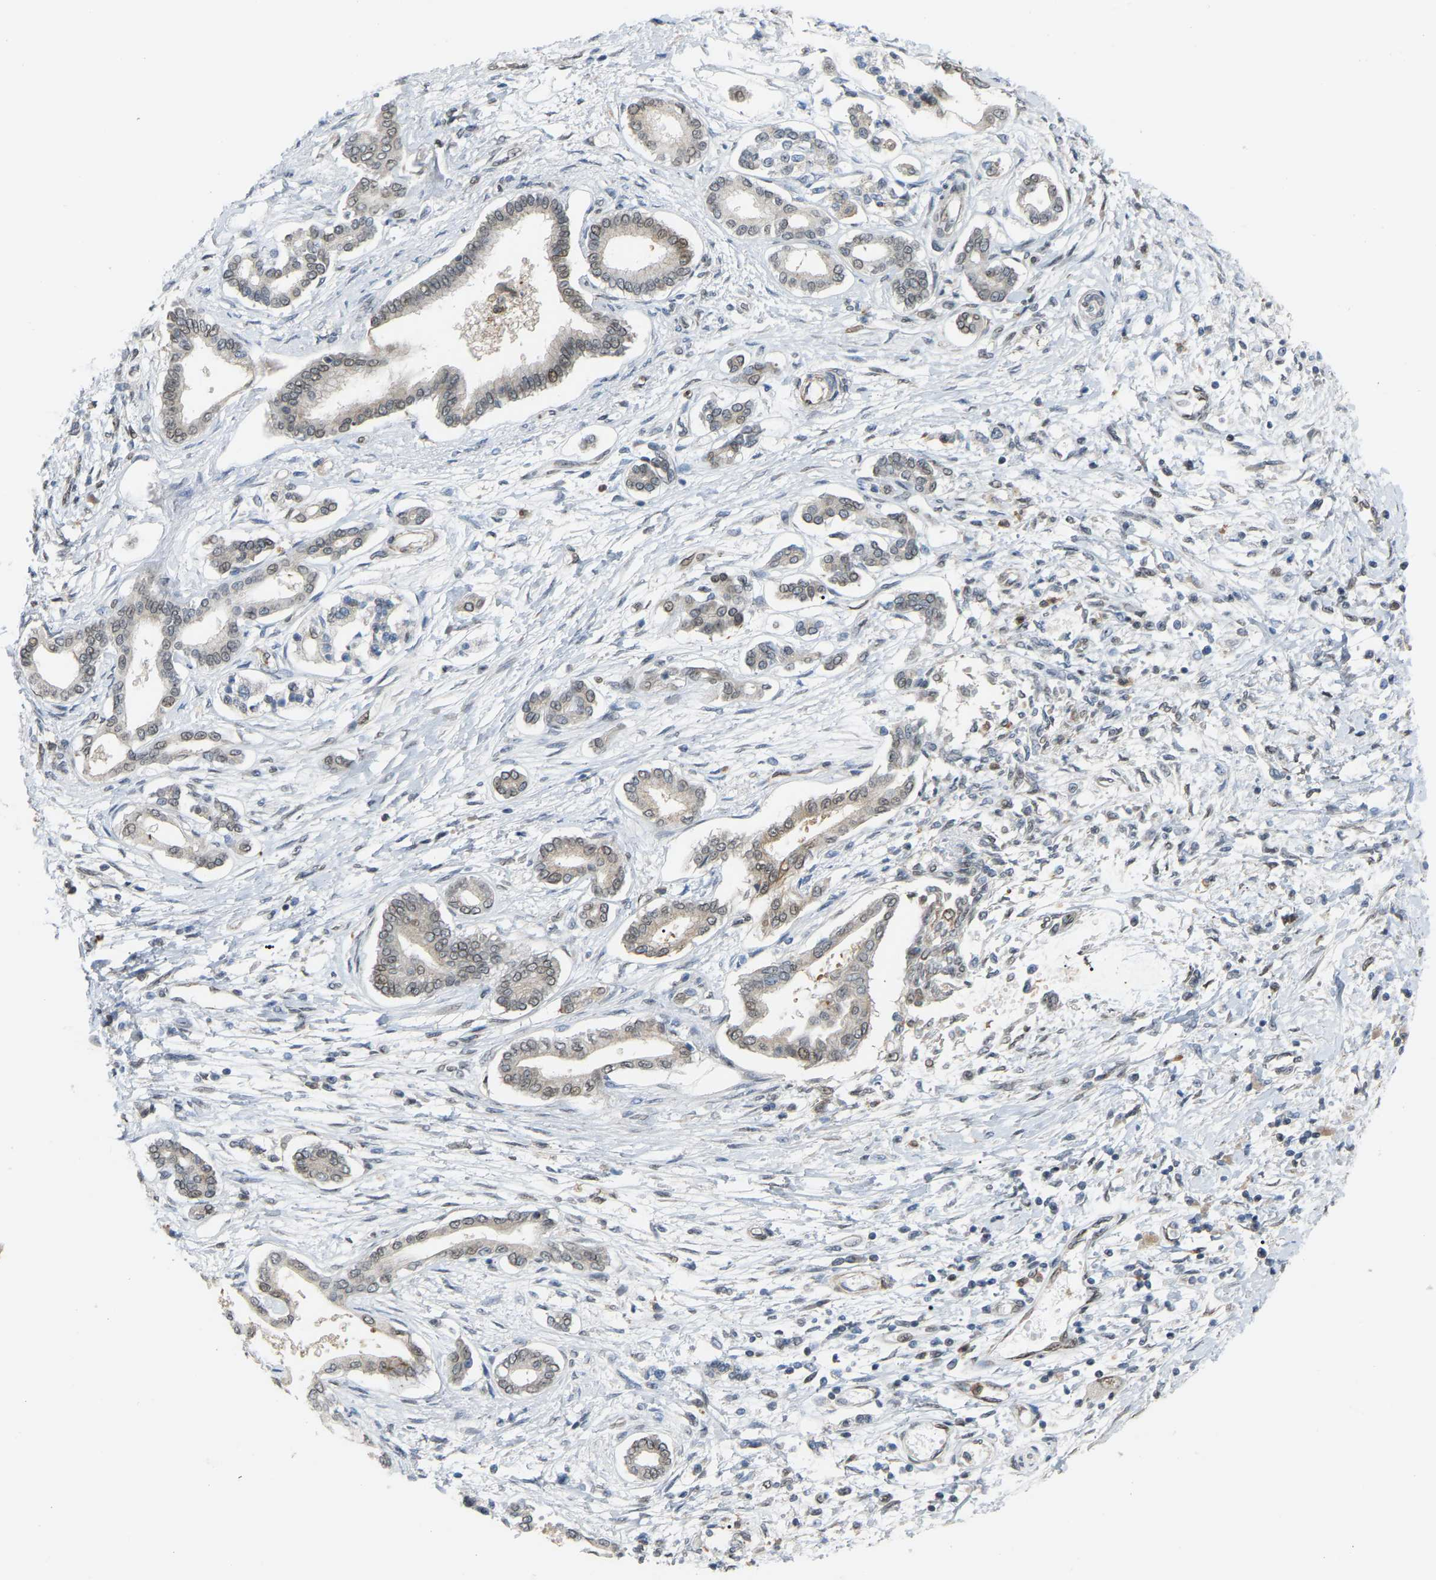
{"staining": {"intensity": "negative", "quantity": "none", "location": "none"}, "tissue": "pancreatic cancer", "cell_type": "Tumor cells", "image_type": "cancer", "snomed": [{"axis": "morphology", "description": "Adenocarcinoma, NOS"}, {"axis": "topography", "description": "Pancreas"}], "caption": "Protein analysis of pancreatic cancer shows no significant positivity in tumor cells.", "gene": "CROT", "patient": {"sex": "male", "age": 56}}